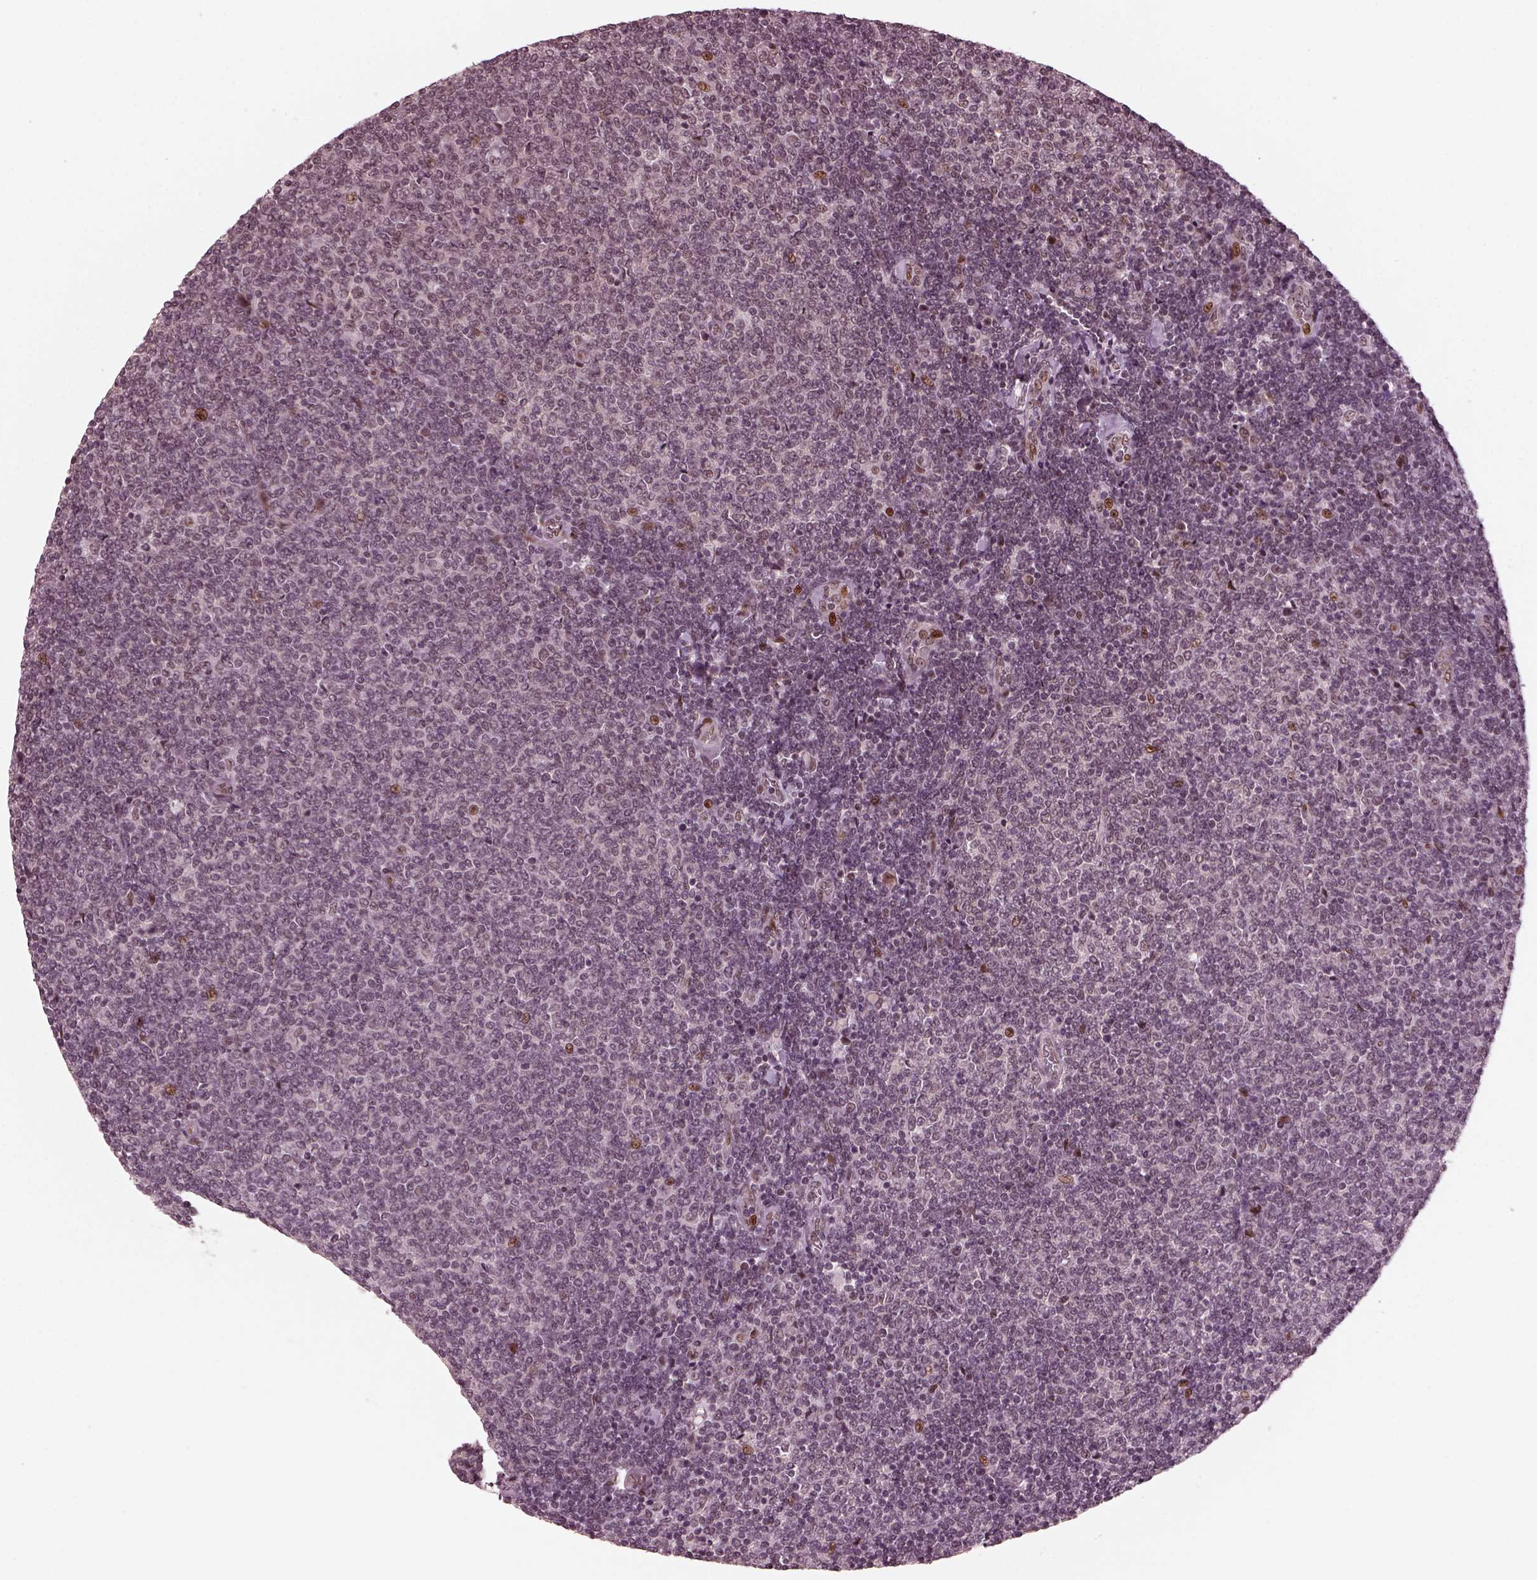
{"staining": {"intensity": "negative", "quantity": "none", "location": "none"}, "tissue": "lymphoma", "cell_type": "Tumor cells", "image_type": "cancer", "snomed": [{"axis": "morphology", "description": "Malignant lymphoma, non-Hodgkin's type, Low grade"}, {"axis": "topography", "description": "Lymph node"}], "caption": "An image of human lymphoma is negative for staining in tumor cells.", "gene": "TRIB3", "patient": {"sex": "male", "age": 52}}